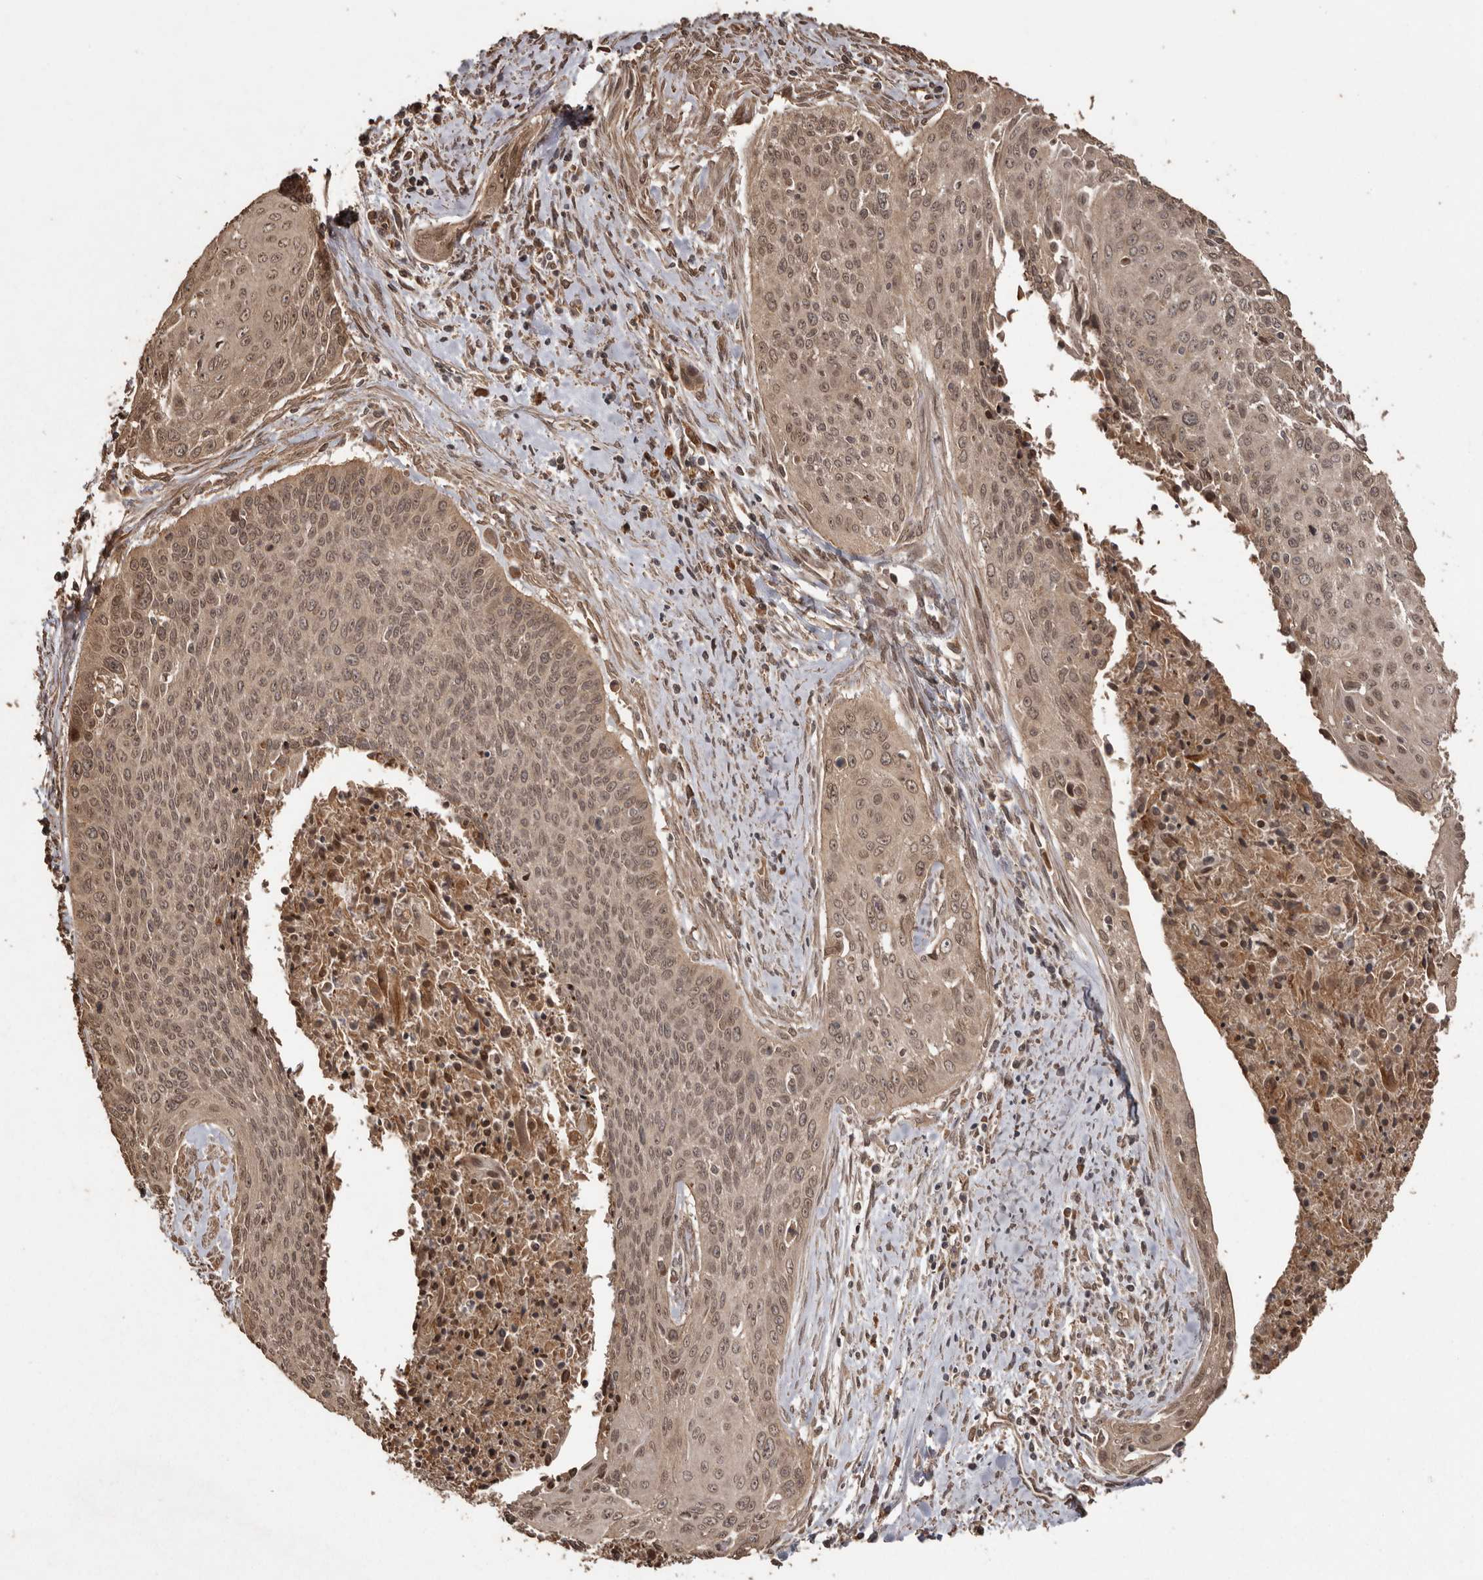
{"staining": {"intensity": "moderate", "quantity": ">75%", "location": "nuclear"}, "tissue": "cervical cancer", "cell_type": "Tumor cells", "image_type": "cancer", "snomed": [{"axis": "morphology", "description": "Squamous cell carcinoma, NOS"}, {"axis": "topography", "description": "Cervix"}], "caption": "Immunohistochemistry of squamous cell carcinoma (cervical) reveals medium levels of moderate nuclear staining in about >75% of tumor cells.", "gene": "NUP43", "patient": {"sex": "female", "age": 55}}